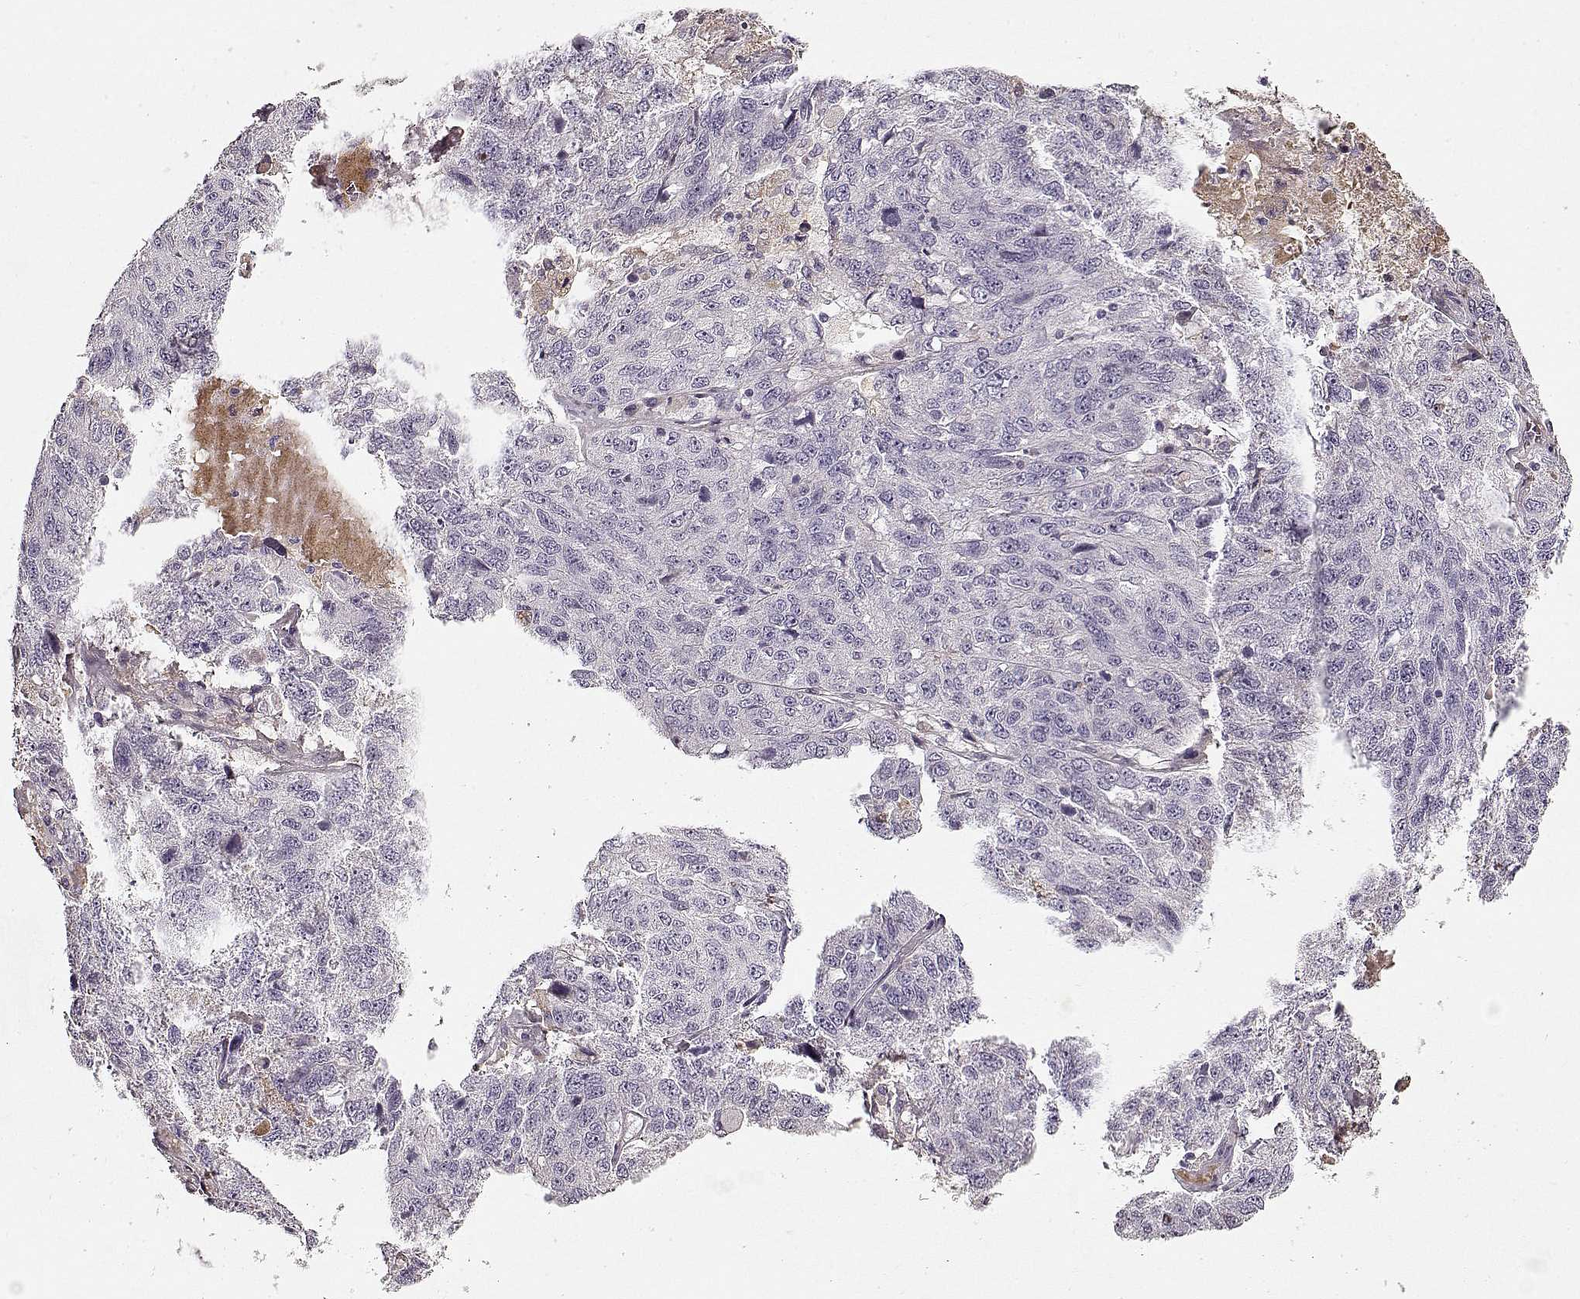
{"staining": {"intensity": "negative", "quantity": "none", "location": "none"}, "tissue": "ovarian cancer", "cell_type": "Tumor cells", "image_type": "cancer", "snomed": [{"axis": "morphology", "description": "Cystadenocarcinoma, serous, NOS"}, {"axis": "topography", "description": "Ovary"}], "caption": "Histopathology image shows no protein expression in tumor cells of ovarian cancer (serous cystadenocarcinoma) tissue. The staining was performed using DAB (3,3'-diaminobenzidine) to visualize the protein expression in brown, while the nuclei were stained in blue with hematoxylin (Magnification: 20x).", "gene": "LUM", "patient": {"sex": "female", "age": 71}}